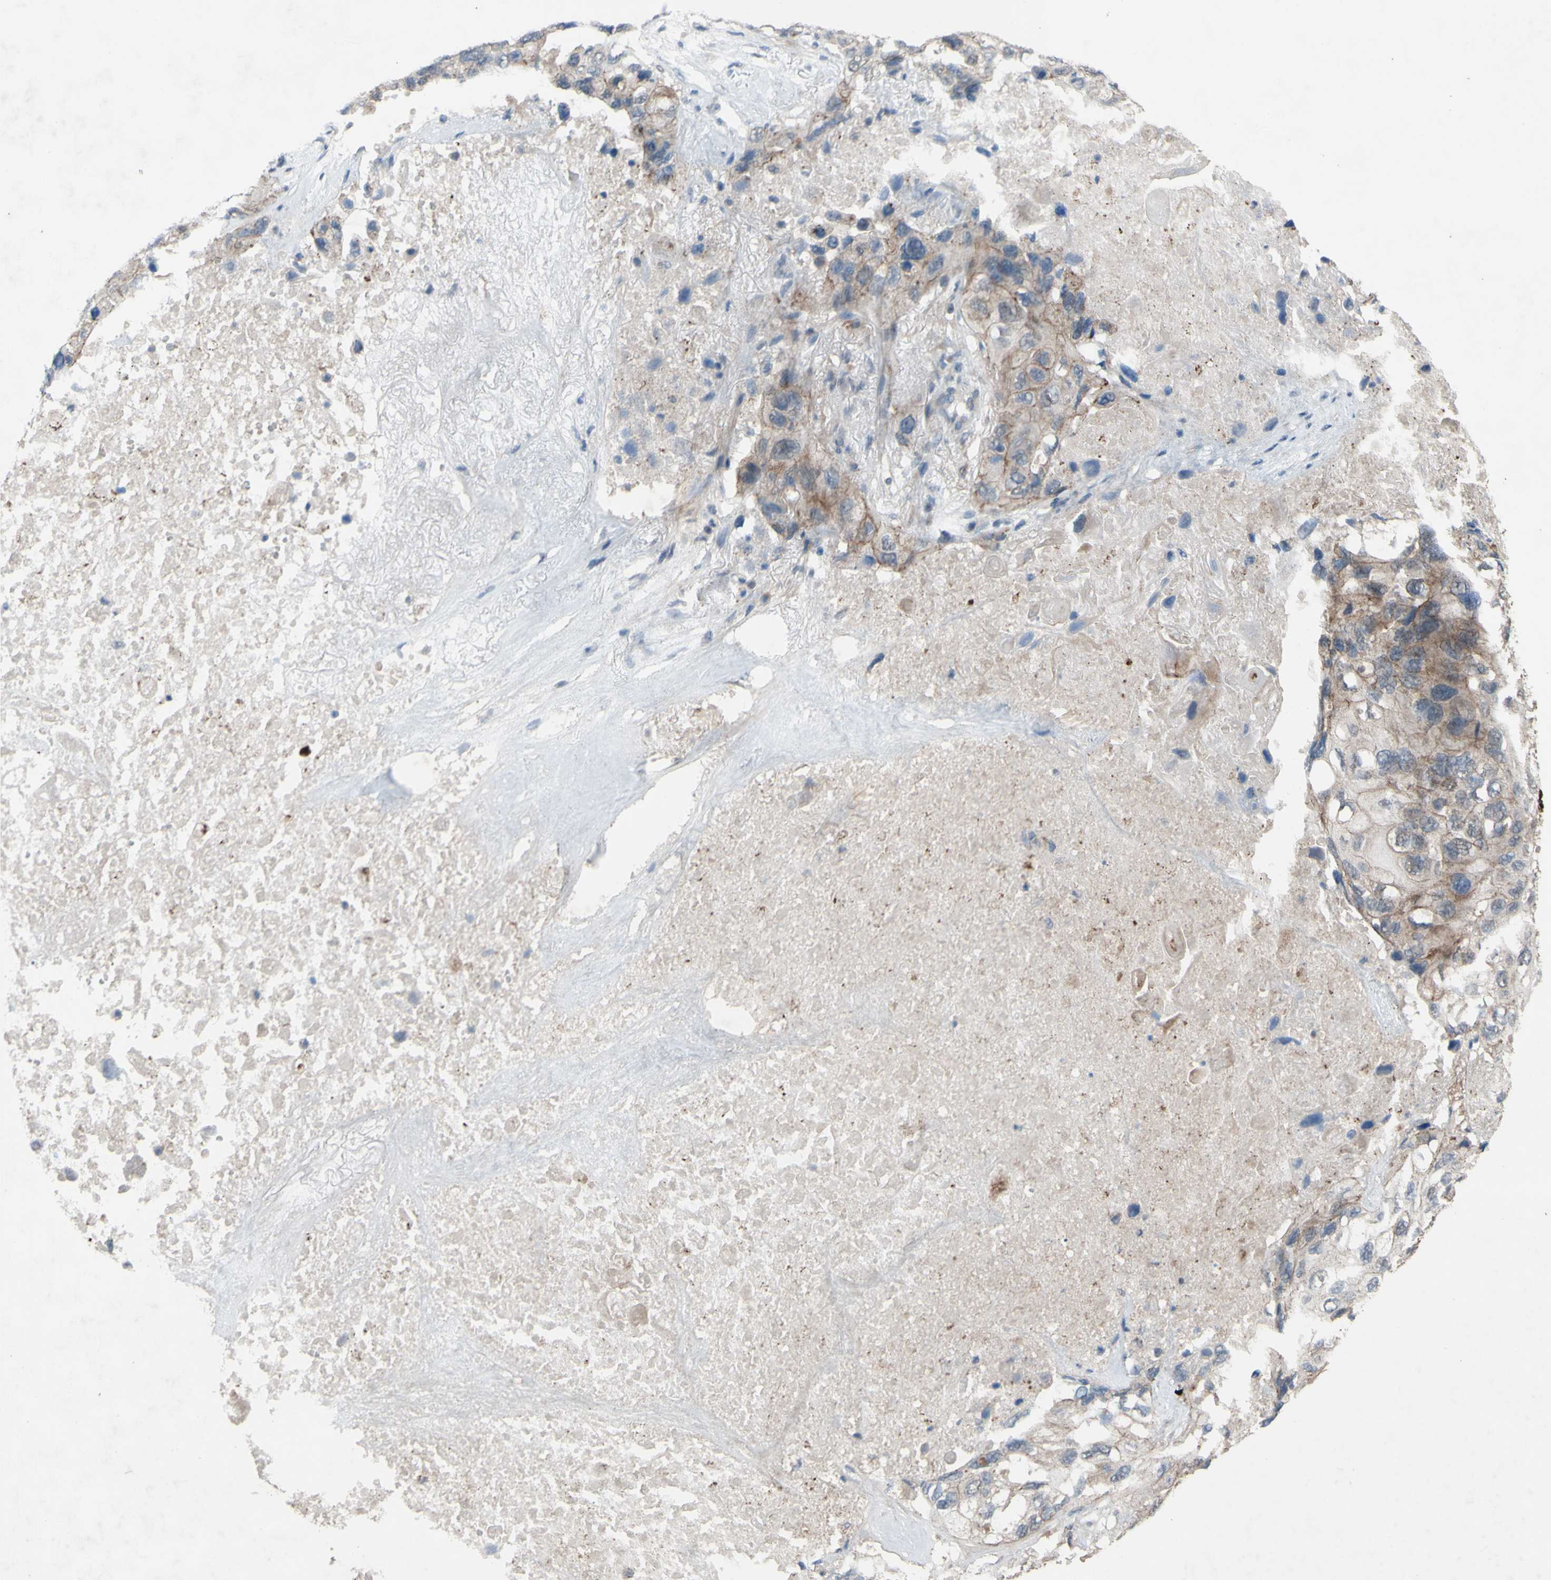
{"staining": {"intensity": "moderate", "quantity": ">75%", "location": "cytoplasmic/membranous"}, "tissue": "lung cancer", "cell_type": "Tumor cells", "image_type": "cancer", "snomed": [{"axis": "morphology", "description": "Squamous cell carcinoma, NOS"}, {"axis": "topography", "description": "Lung"}], "caption": "The histopathology image demonstrates staining of squamous cell carcinoma (lung), revealing moderate cytoplasmic/membranous protein positivity (brown color) within tumor cells.", "gene": "CDCP1", "patient": {"sex": "female", "age": 73}}